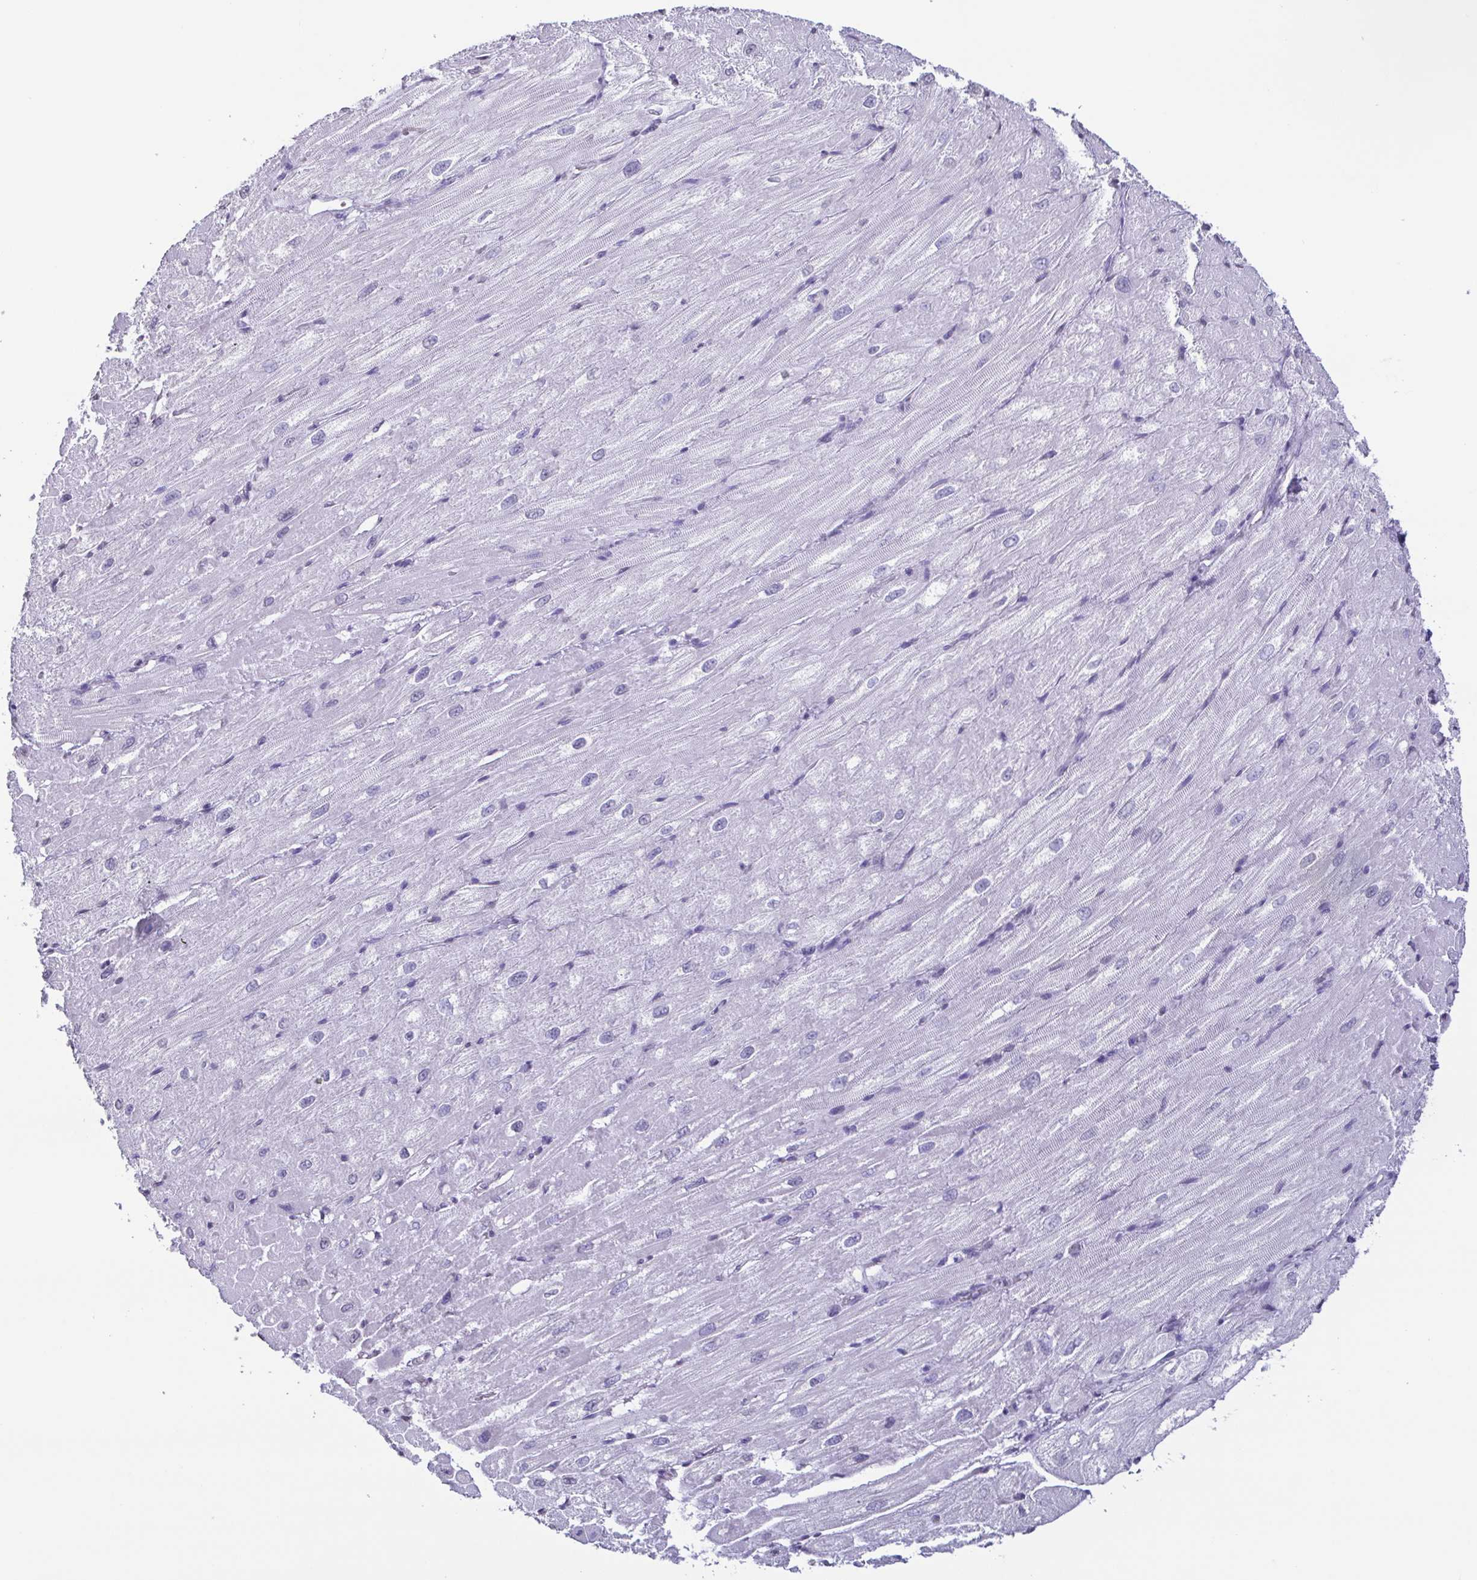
{"staining": {"intensity": "negative", "quantity": "none", "location": "none"}, "tissue": "heart muscle", "cell_type": "Cardiomyocytes", "image_type": "normal", "snomed": [{"axis": "morphology", "description": "Normal tissue, NOS"}, {"axis": "topography", "description": "Heart"}], "caption": "Immunohistochemistry (IHC) of normal human heart muscle reveals no positivity in cardiomyocytes.", "gene": "VCX2", "patient": {"sex": "male", "age": 62}}